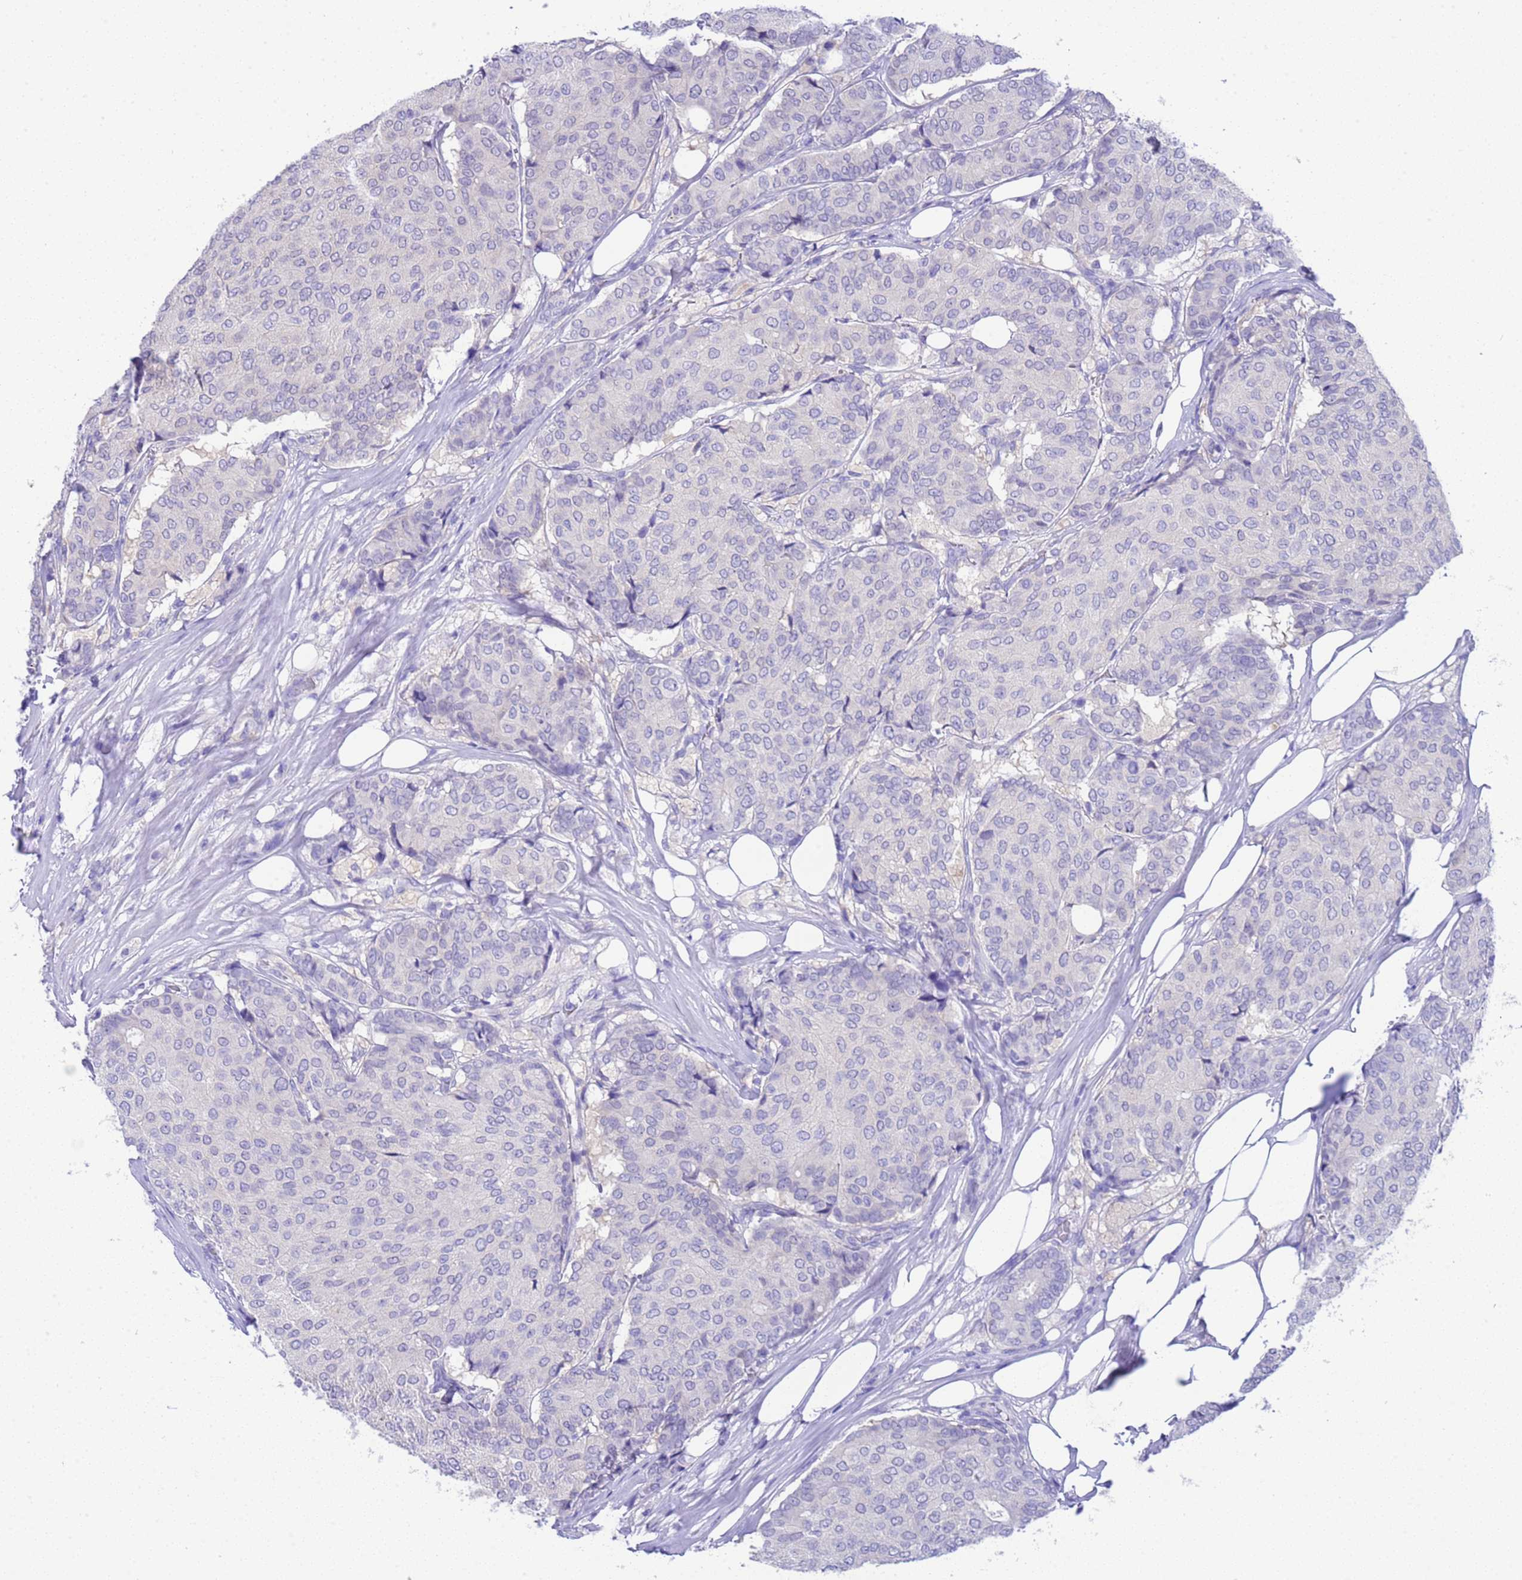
{"staining": {"intensity": "negative", "quantity": "none", "location": "none"}, "tissue": "breast cancer", "cell_type": "Tumor cells", "image_type": "cancer", "snomed": [{"axis": "morphology", "description": "Duct carcinoma"}, {"axis": "topography", "description": "Breast"}], "caption": "Immunohistochemical staining of breast cancer (intraductal carcinoma) demonstrates no significant staining in tumor cells.", "gene": "USP38", "patient": {"sex": "female", "age": 75}}